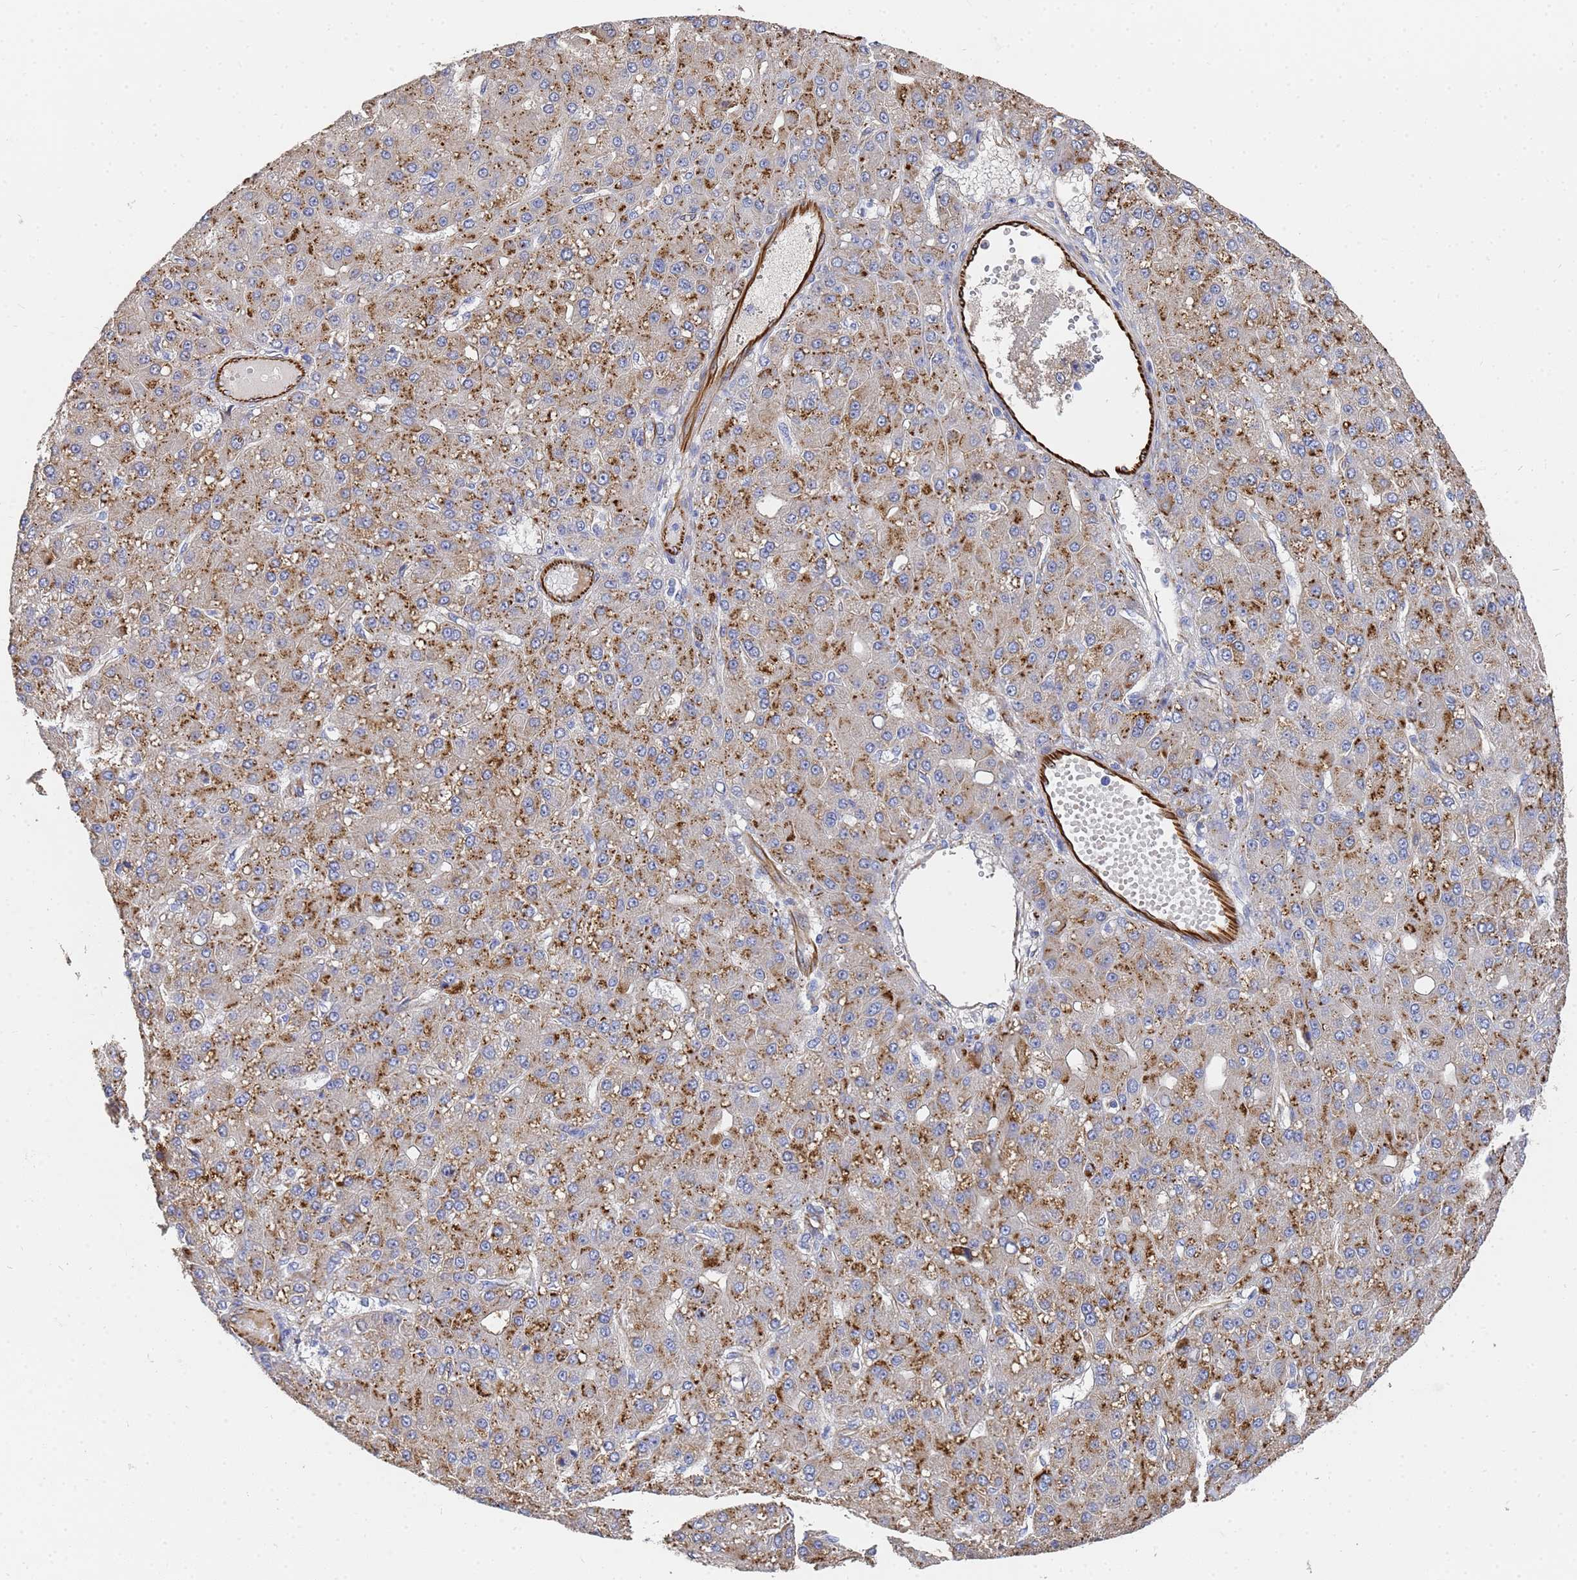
{"staining": {"intensity": "strong", "quantity": "25%-75%", "location": "cytoplasmic/membranous"}, "tissue": "liver cancer", "cell_type": "Tumor cells", "image_type": "cancer", "snomed": [{"axis": "morphology", "description": "Carcinoma, Hepatocellular, NOS"}, {"axis": "topography", "description": "Liver"}], "caption": "Strong cytoplasmic/membranous staining is appreciated in approximately 25%-75% of tumor cells in liver hepatocellular carcinoma. The staining was performed using DAB (3,3'-diaminobenzidine), with brown indicating positive protein expression. Nuclei are stained blue with hematoxylin.", "gene": "SYT13", "patient": {"sex": "male", "age": 67}}